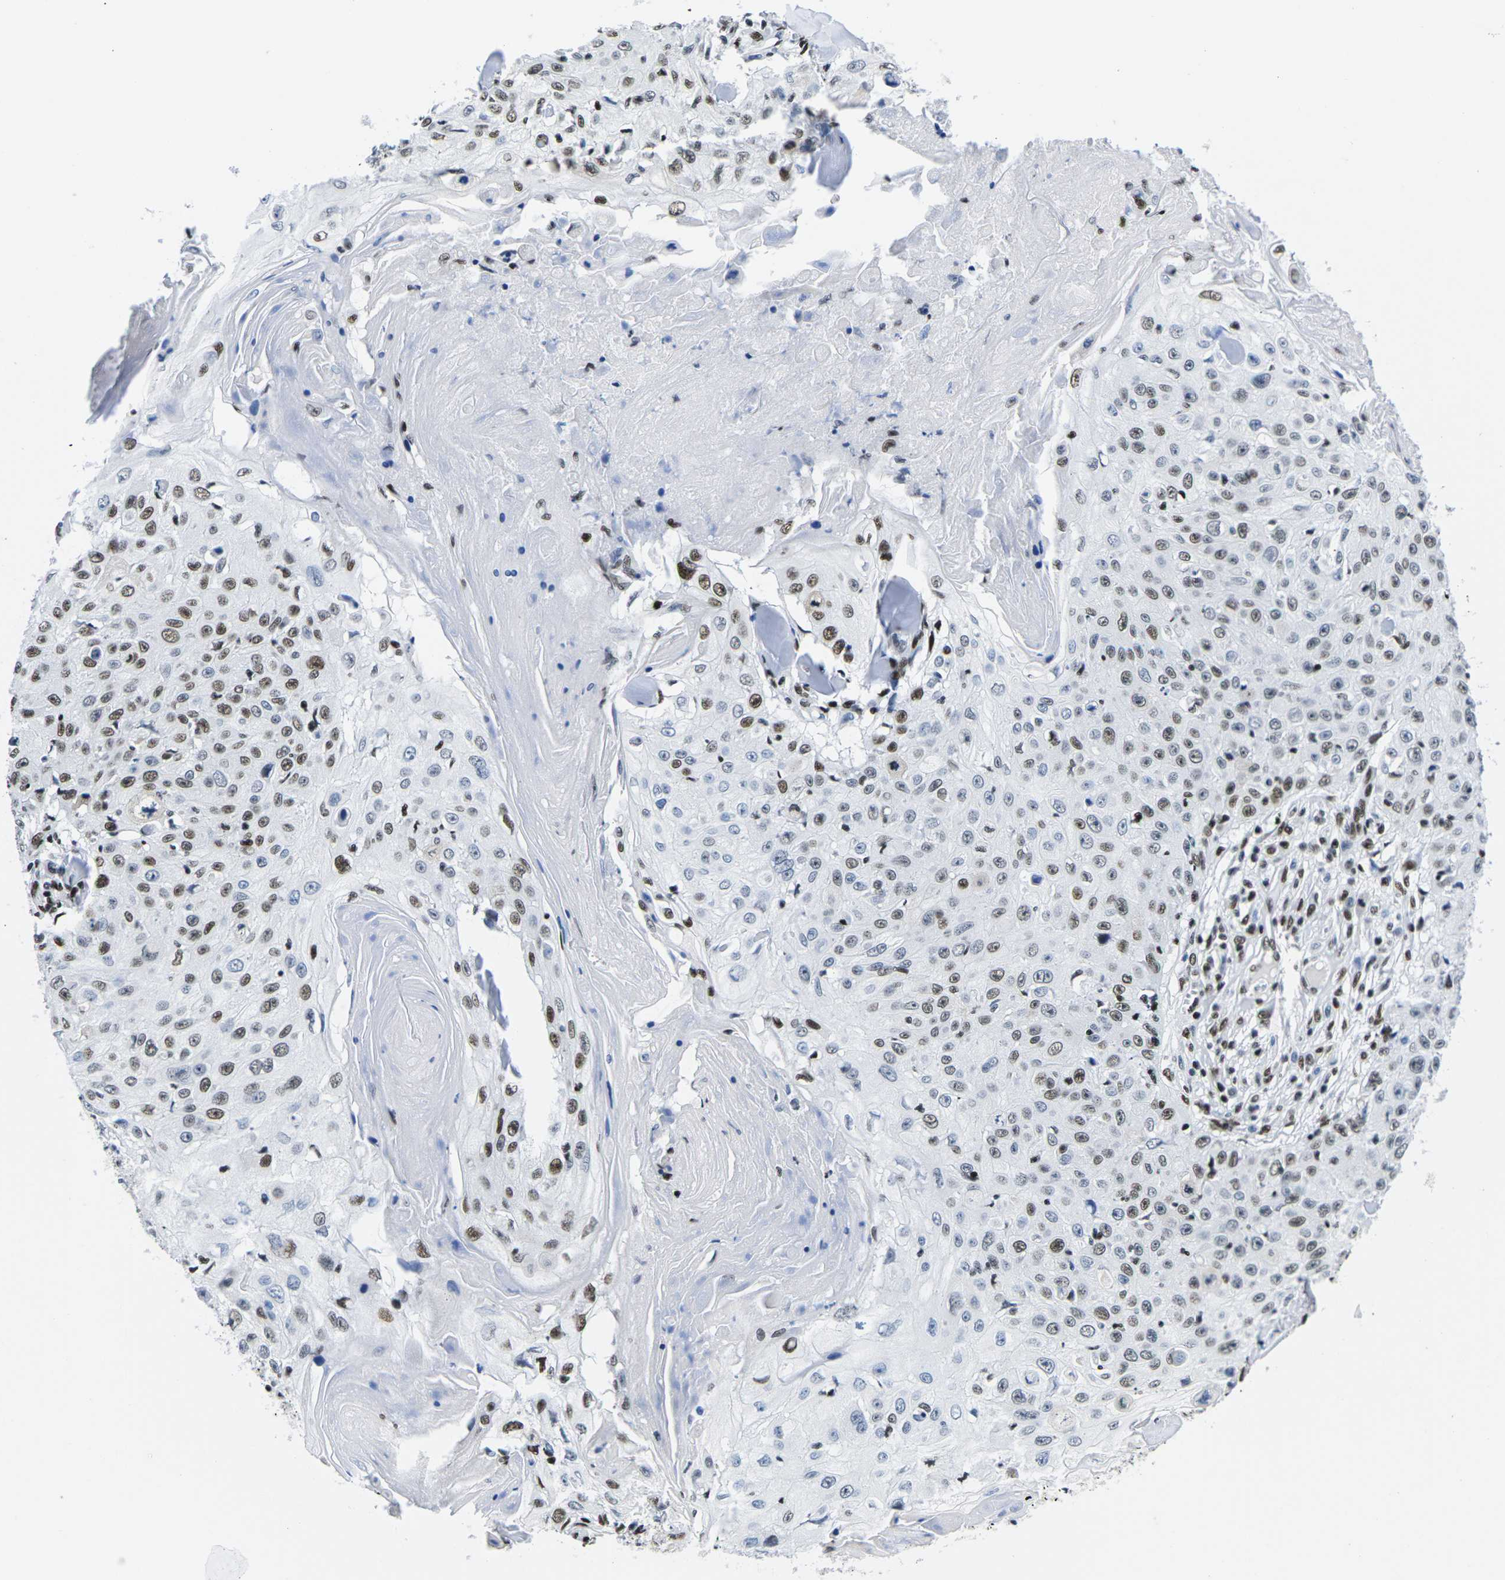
{"staining": {"intensity": "moderate", "quantity": "25%-75%", "location": "nuclear"}, "tissue": "skin cancer", "cell_type": "Tumor cells", "image_type": "cancer", "snomed": [{"axis": "morphology", "description": "Squamous cell carcinoma, NOS"}, {"axis": "topography", "description": "Skin"}], "caption": "A brown stain highlights moderate nuclear staining of a protein in human skin squamous cell carcinoma tumor cells.", "gene": "ATF1", "patient": {"sex": "male", "age": 86}}